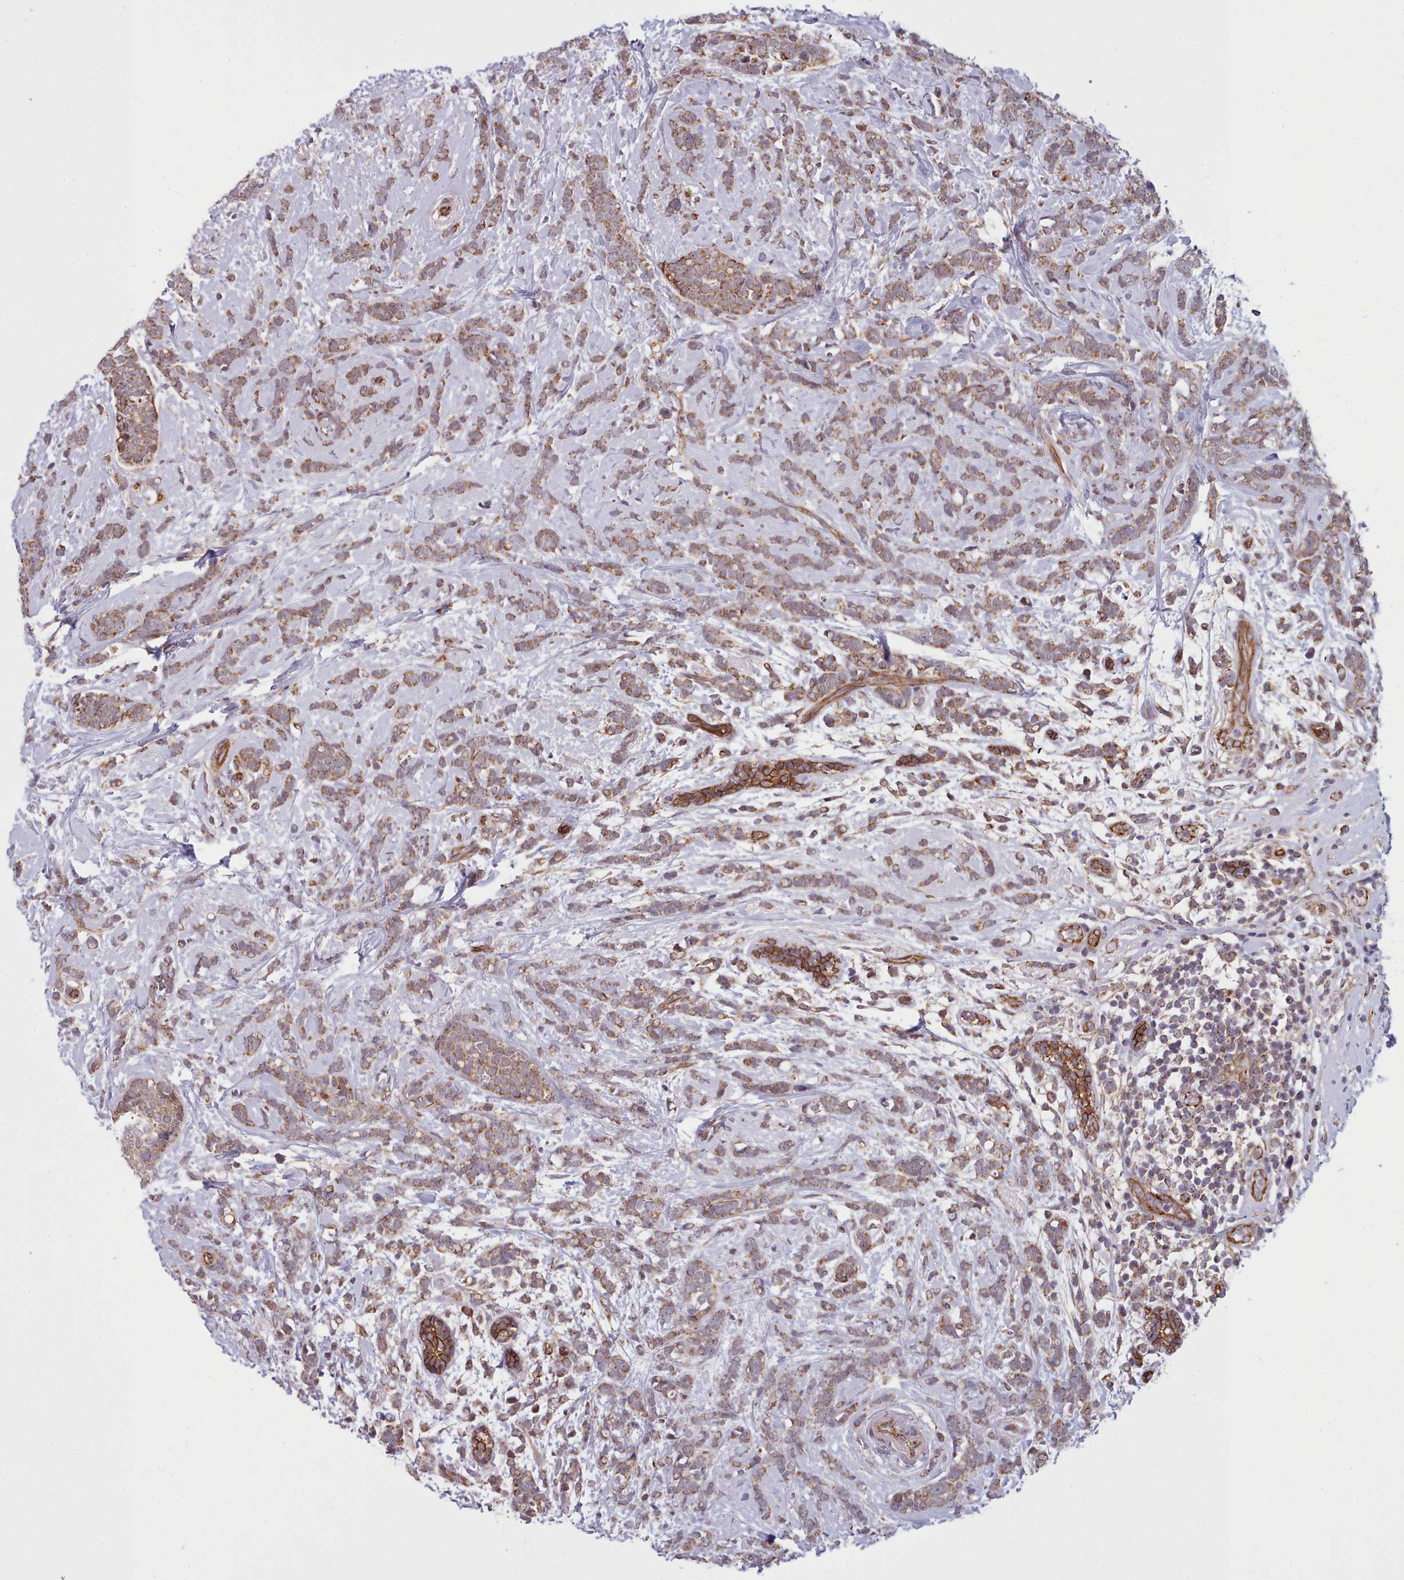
{"staining": {"intensity": "moderate", "quantity": ">75%", "location": "cytoplasmic/membranous"}, "tissue": "breast cancer", "cell_type": "Tumor cells", "image_type": "cancer", "snomed": [{"axis": "morphology", "description": "Lobular carcinoma"}, {"axis": "topography", "description": "Breast"}], "caption": "Immunohistochemical staining of human breast lobular carcinoma displays medium levels of moderate cytoplasmic/membranous protein expression in approximately >75% of tumor cells.", "gene": "MRPL46", "patient": {"sex": "female", "age": 58}}